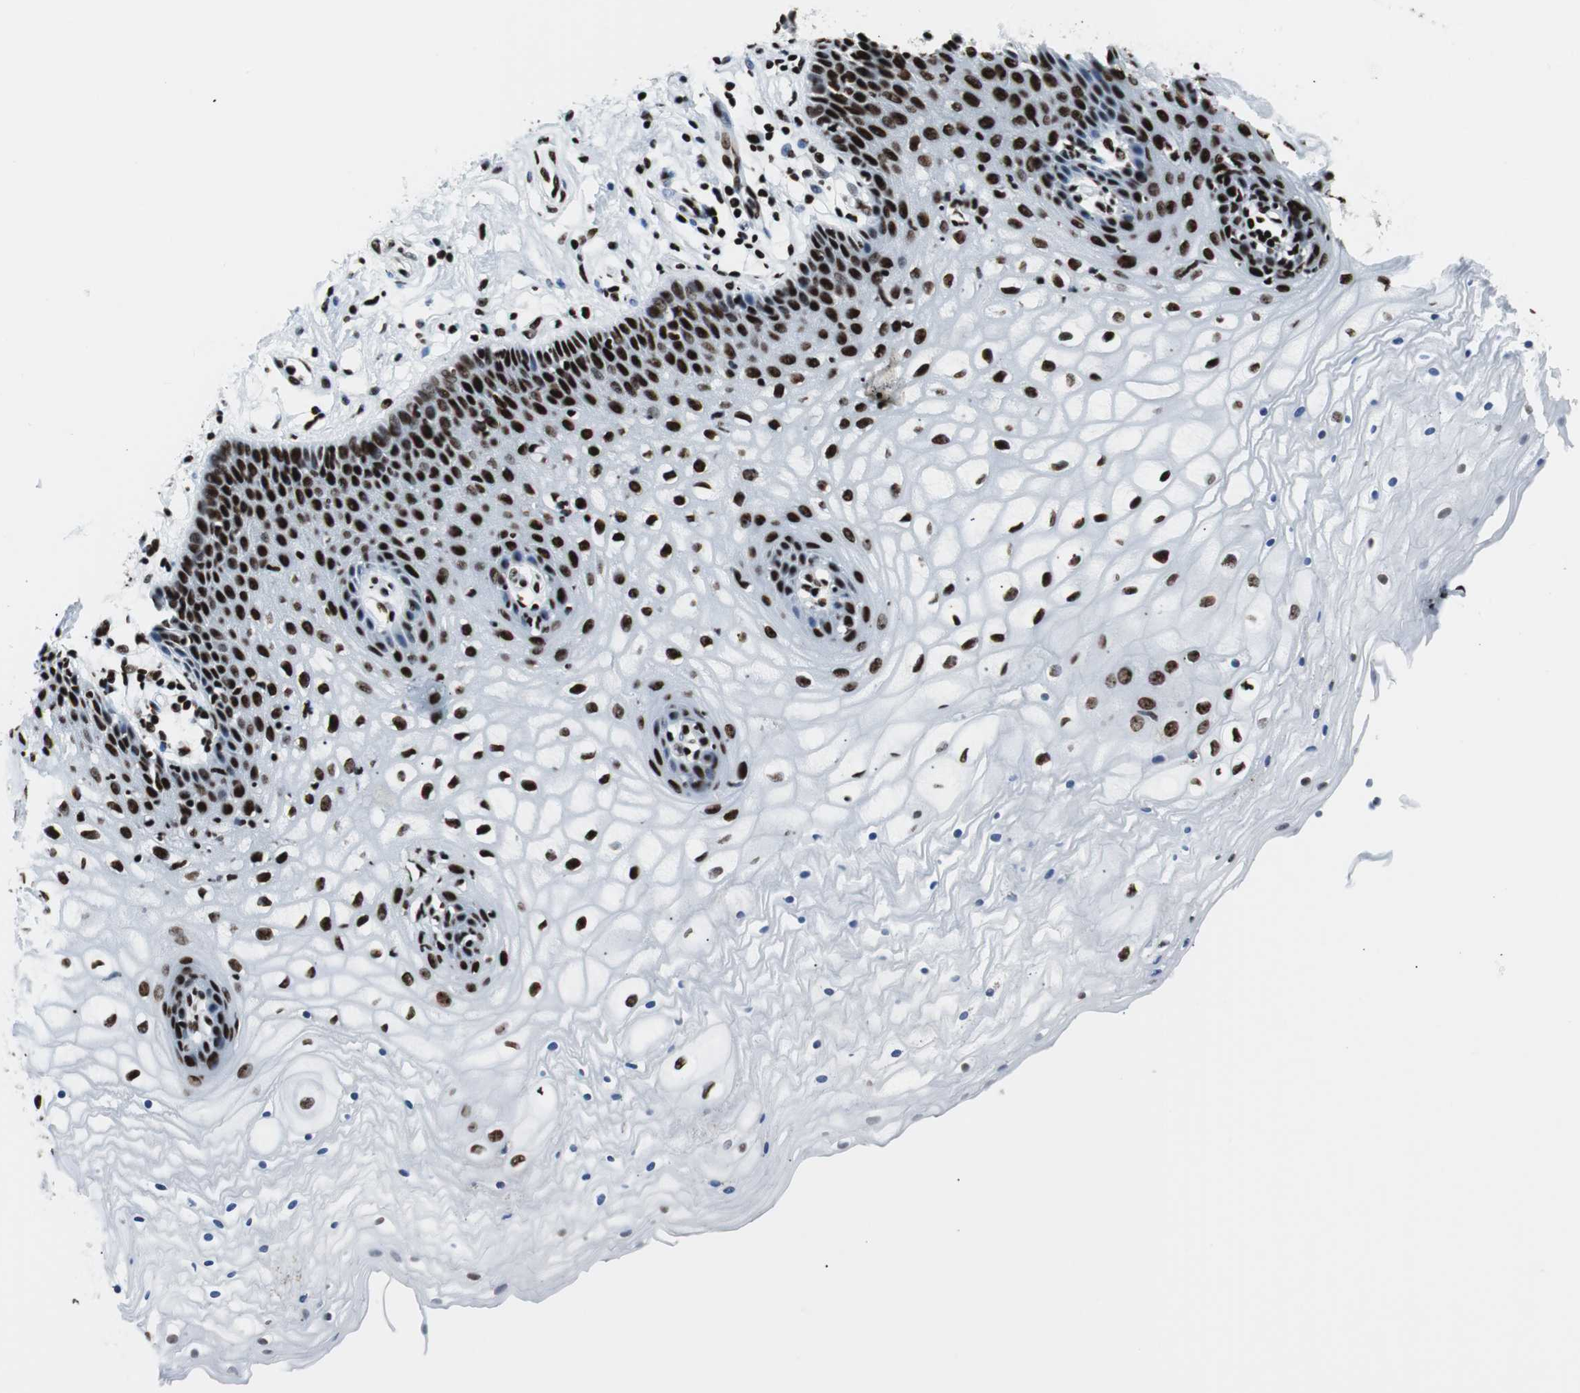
{"staining": {"intensity": "strong", "quantity": ">75%", "location": "nuclear"}, "tissue": "vagina", "cell_type": "Squamous epithelial cells", "image_type": "normal", "snomed": [{"axis": "morphology", "description": "Normal tissue, NOS"}, {"axis": "topography", "description": "Vagina"}], "caption": "IHC staining of benign vagina, which displays high levels of strong nuclear positivity in approximately >75% of squamous epithelial cells indicating strong nuclear protein expression. The staining was performed using DAB (3,3'-diaminobenzidine) (brown) for protein detection and nuclei were counterstained in hematoxylin (blue).", "gene": "NCL", "patient": {"sex": "female", "age": 34}}